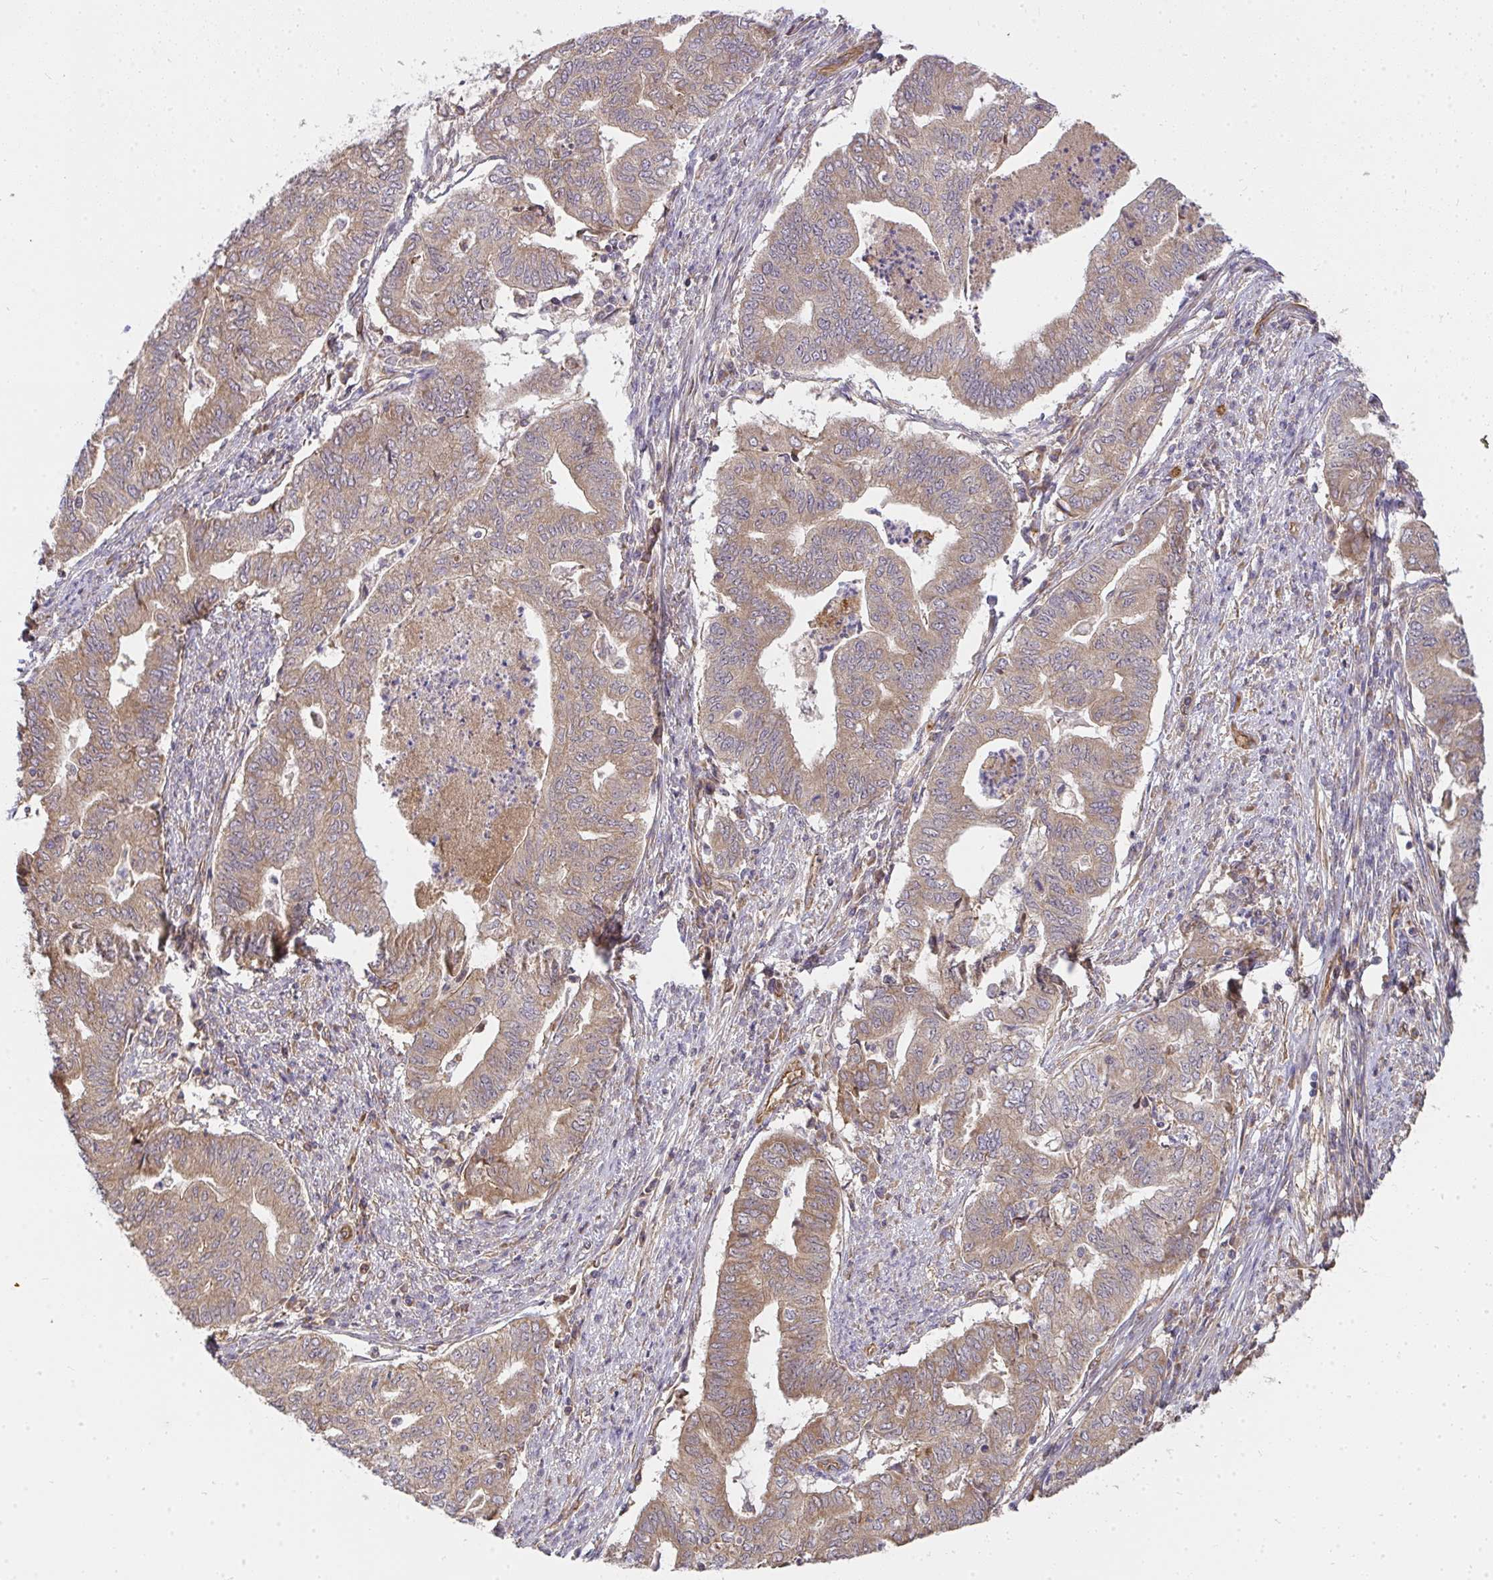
{"staining": {"intensity": "weak", "quantity": ">75%", "location": "cytoplasmic/membranous"}, "tissue": "endometrial cancer", "cell_type": "Tumor cells", "image_type": "cancer", "snomed": [{"axis": "morphology", "description": "Adenocarcinoma, NOS"}, {"axis": "topography", "description": "Endometrium"}], "caption": "High-power microscopy captured an immunohistochemistry (IHC) photomicrograph of endometrial cancer, revealing weak cytoplasmic/membranous expression in about >75% of tumor cells. Using DAB (3,3'-diaminobenzidine) (brown) and hematoxylin (blue) stains, captured at high magnification using brightfield microscopy.", "gene": "B4GALT6", "patient": {"sex": "female", "age": 79}}